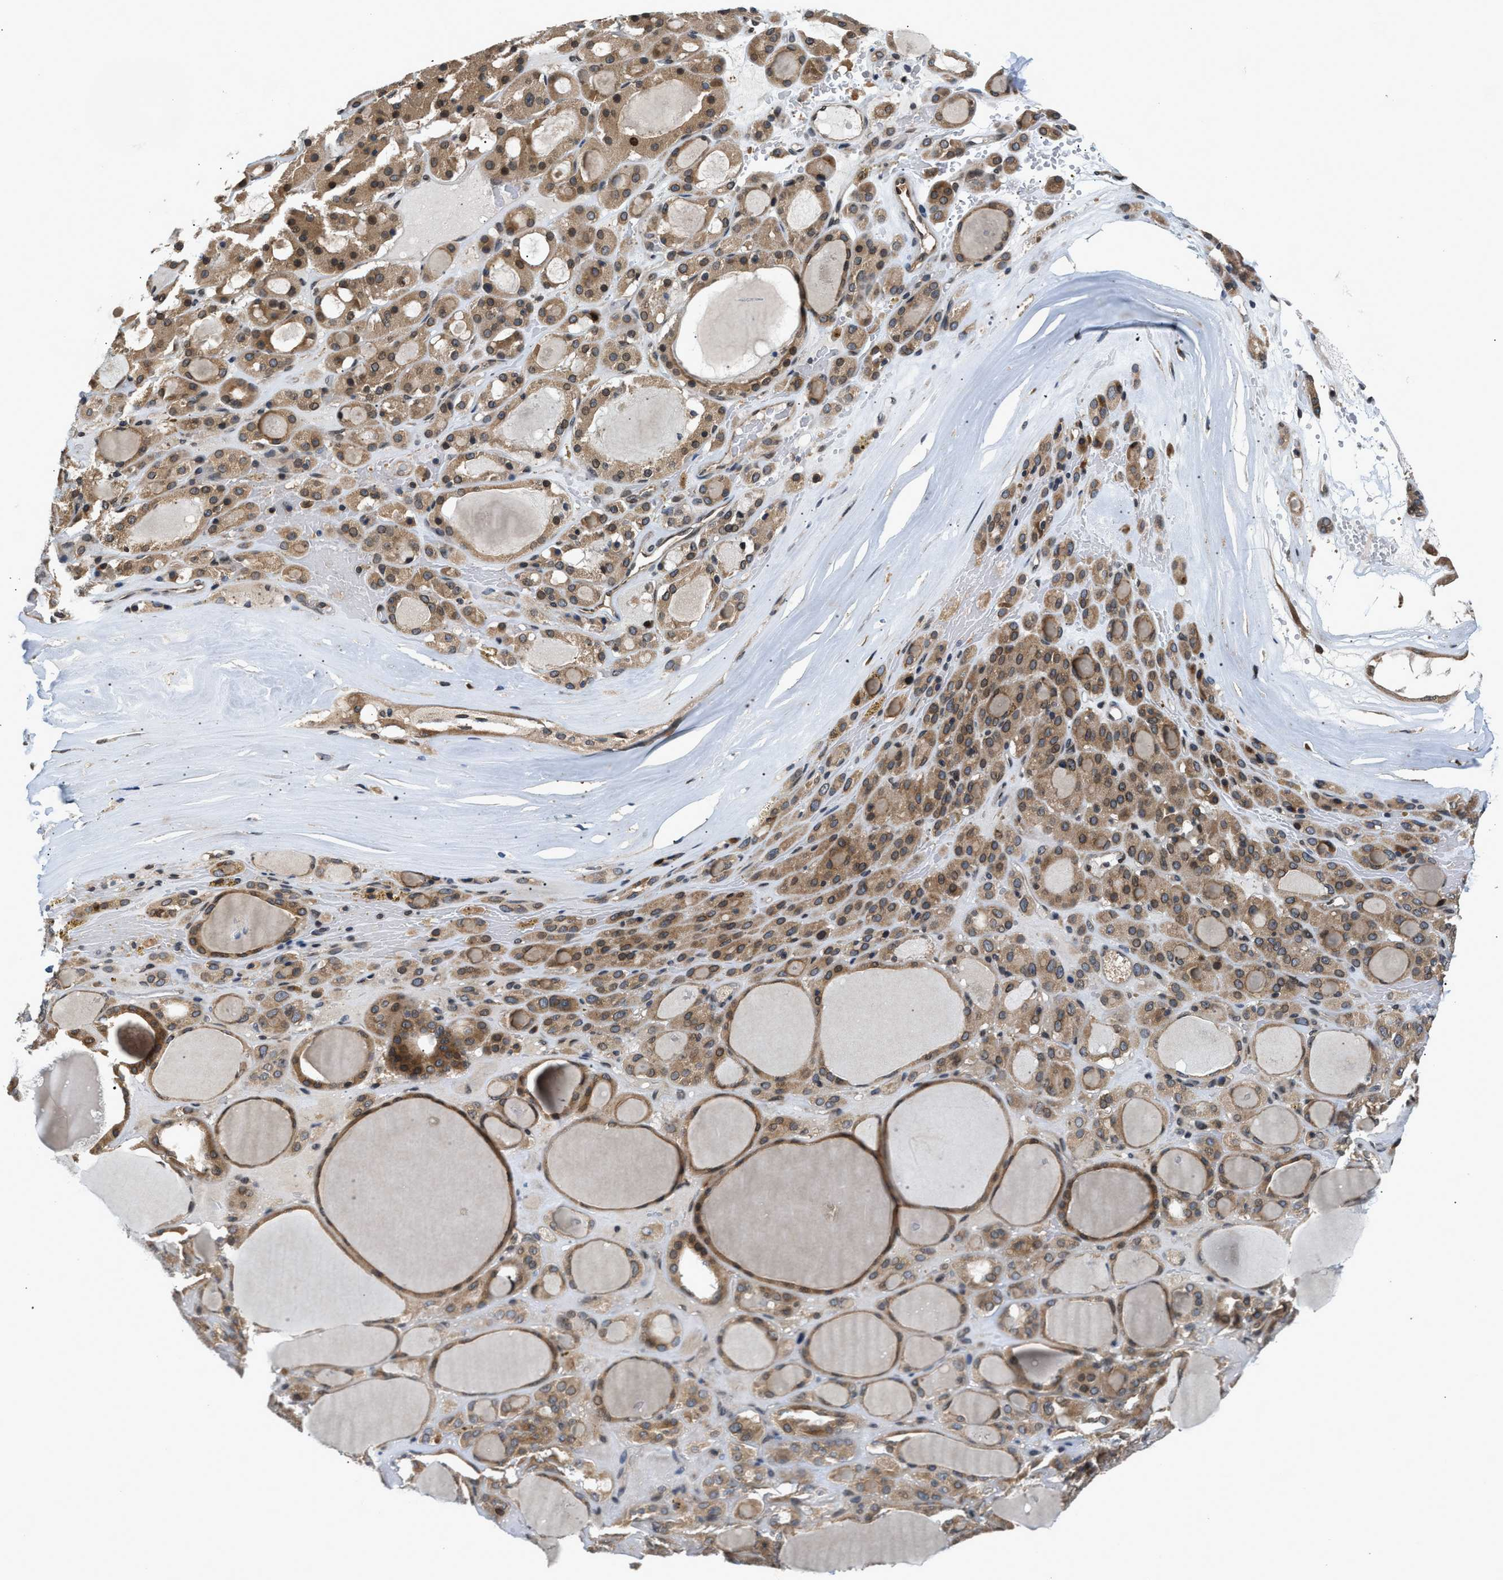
{"staining": {"intensity": "moderate", "quantity": ">75%", "location": "cytoplasmic/membranous,nuclear"}, "tissue": "thyroid gland", "cell_type": "Glandular cells", "image_type": "normal", "snomed": [{"axis": "morphology", "description": "Normal tissue, NOS"}, {"axis": "morphology", "description": "Carcinoma, NOS"}, {"axis": "topography", "description": "Thyroid gland"}], "caption": "Protein expression analysis of benign human thyroid gland reveals moderate cytoplasmic/membranous,nuclear expression in about >75% of glandular cells. Immunohistochemistry (ihc) stains the protein of interest in brown and the nuclei are stained blue.", "gene": "RAB29", "patient": {"sex": "female", "age": 86}}